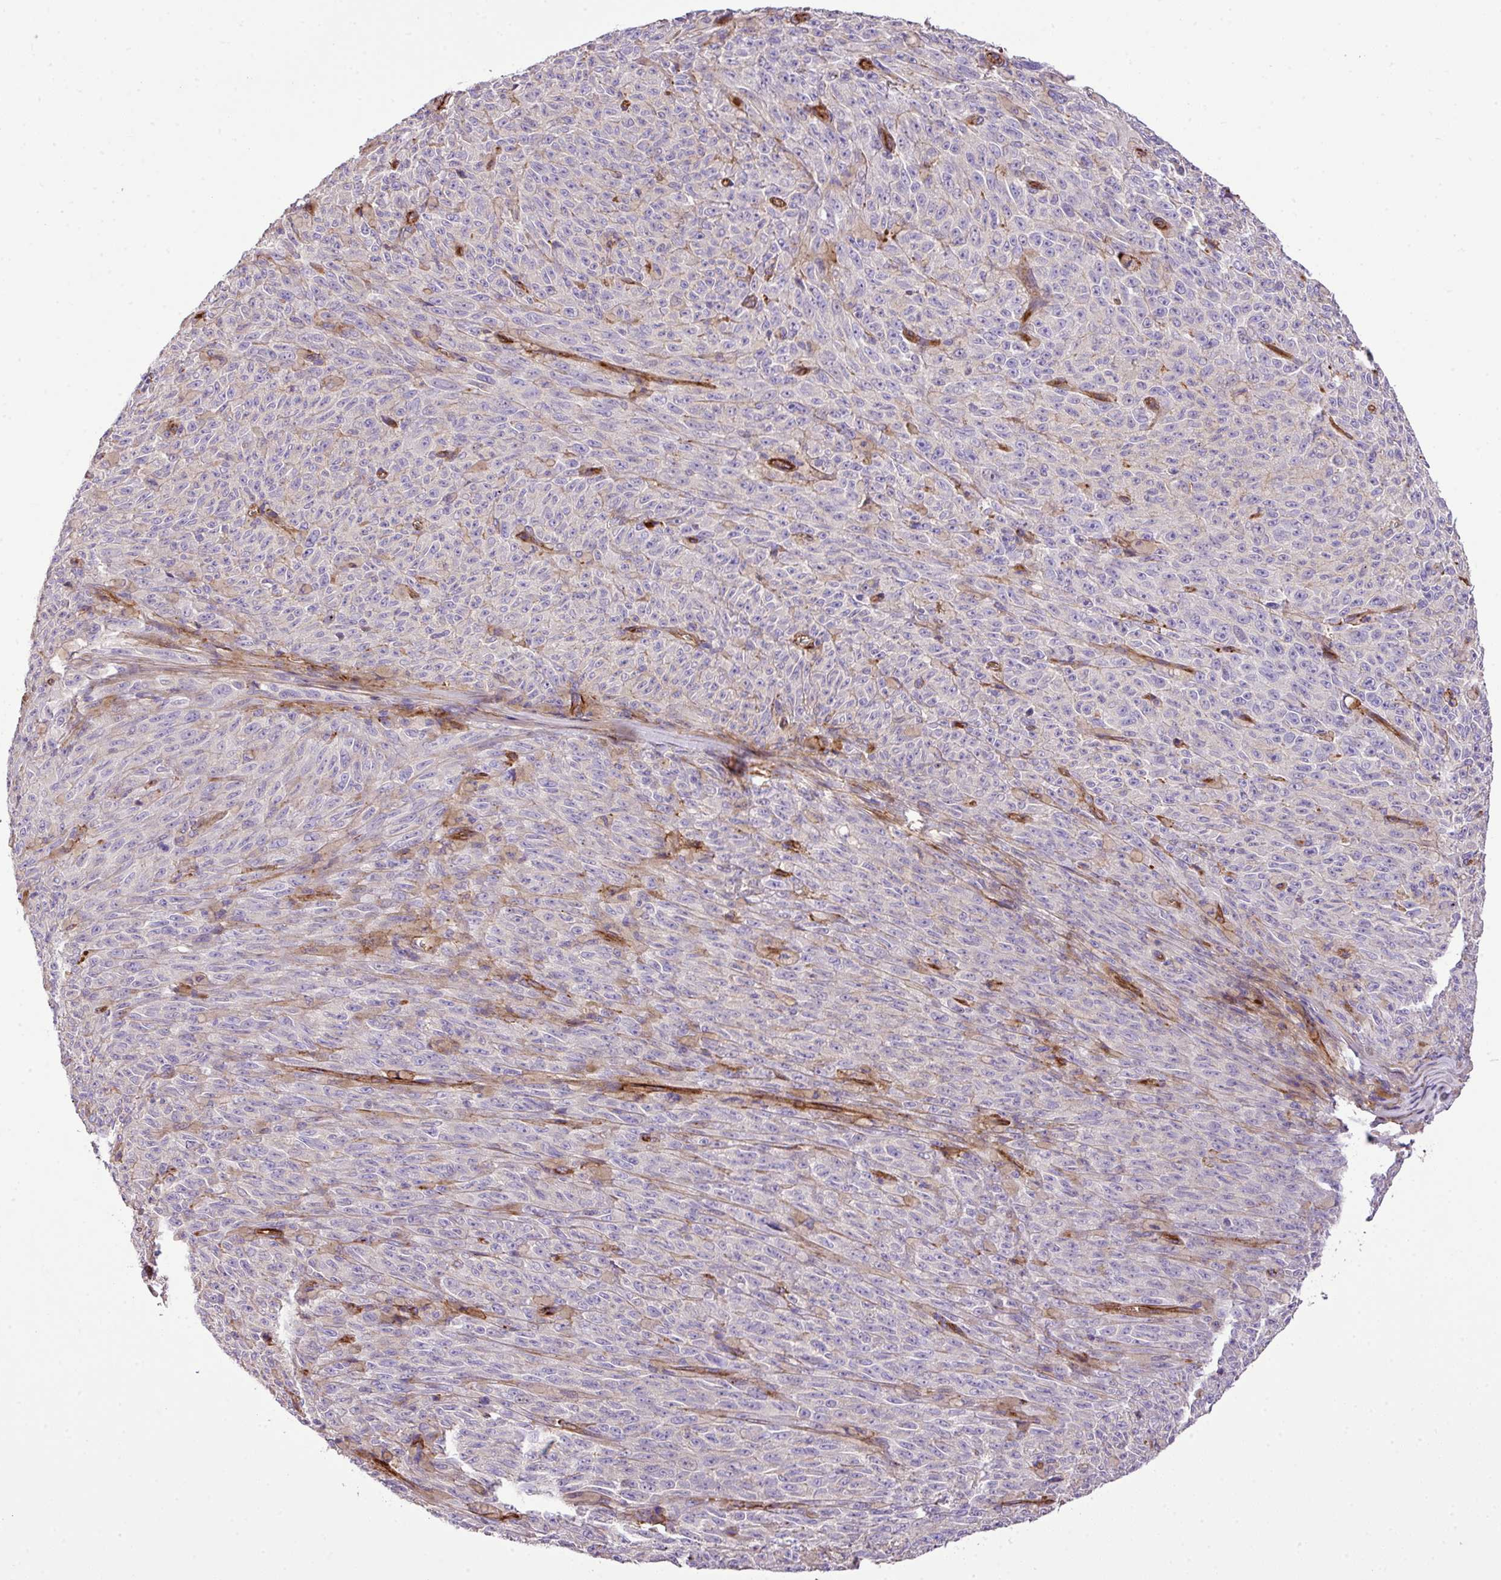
{"staining": {"intensity": "weak", "quantity": "<25%", "location": "cytoplasmic/membranous"}, "tissue": "melanoma", "cell_type": "Tumor cells", "image_type": "cancer", "snomed": [{"axis": "morphology", "description": "Malignant melanoma, NOS"}, {"axis": "topography", "description": "Skin"}], "caption": "There is no significant positivity in tumor cells of malignant melanoma.", "gene": "CTXN2", "patient": {"sex": "female", "age": 82}}